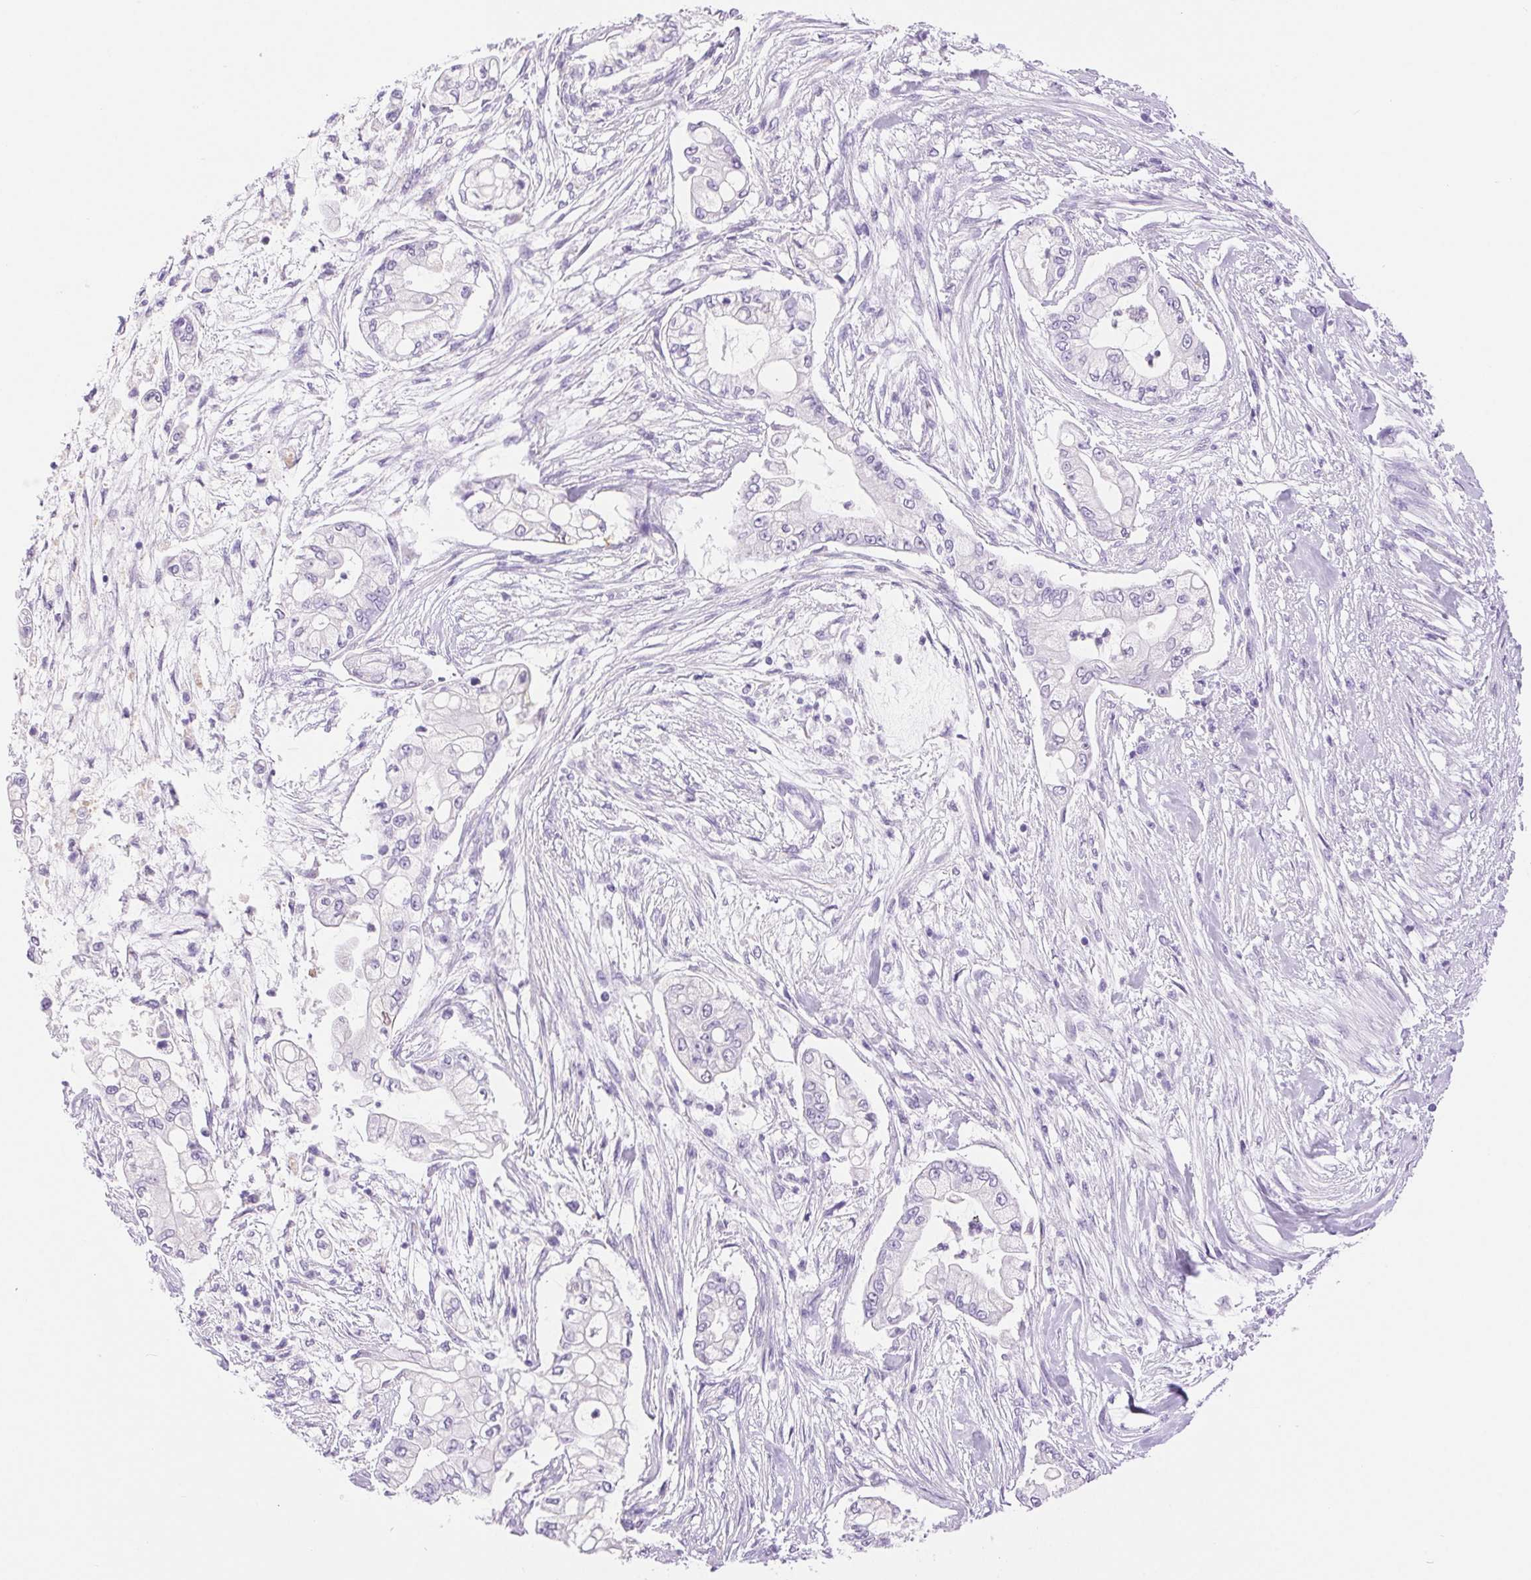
{"staining": {"intensity": "negative", "quantity": "none", "location": "none"}, "tissue": "pancreatic cancer", "cell_type": "Tumor cells", "image_type": "cancer", "snomed": [{"axis": "morphology", "description": "Adenocarcinoma, NOS"}, {"axis": "topography", "description": "Pancreas"}], "caption": "DAB immunohistochemical staining of pancreatic adenocarcinoma reveals no significant staining in tumor cells.", "gene": "SERPINB3", "patient": {"sex": "female", "age": 69}}